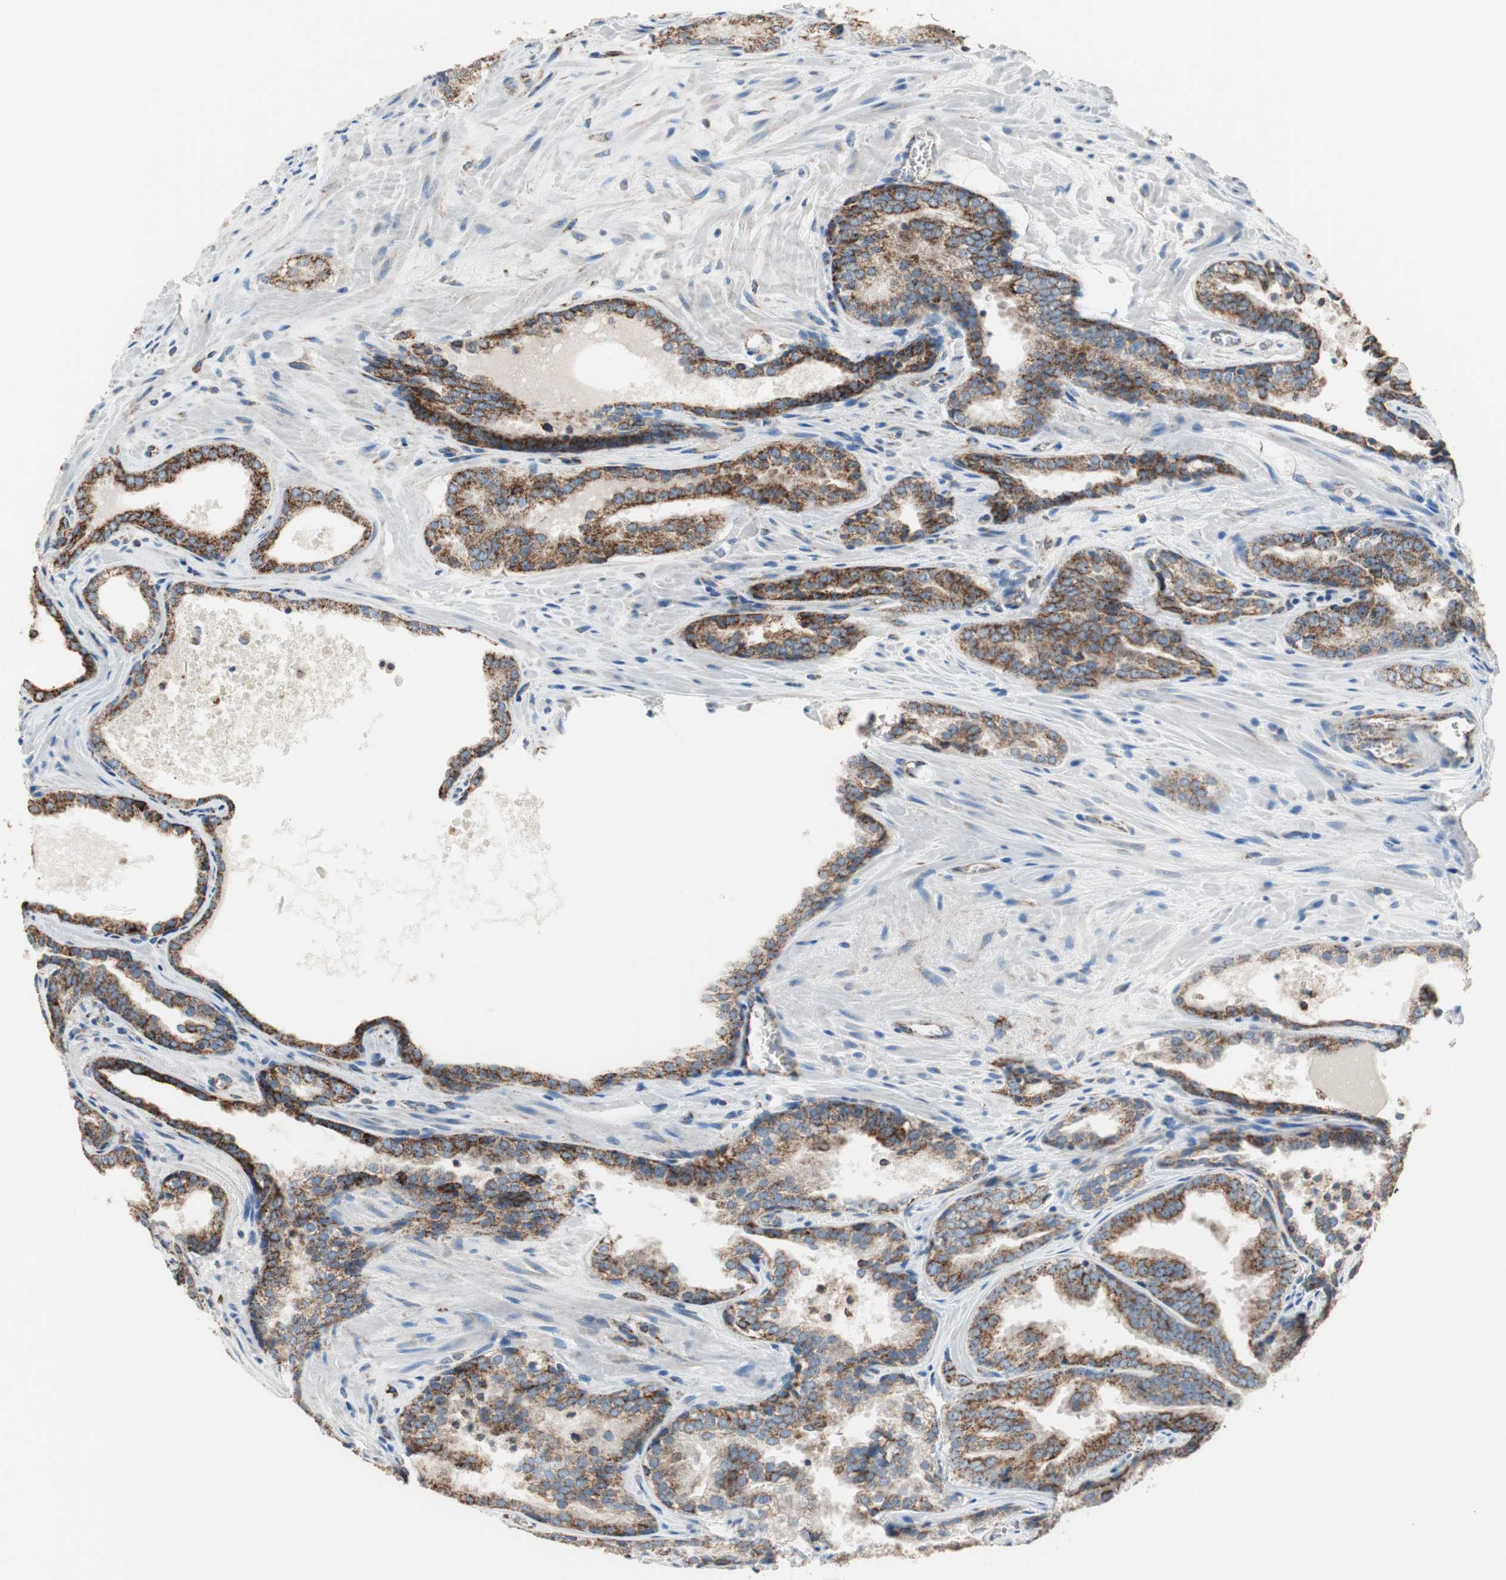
{"staining": {"intensity": "strong", "quantity": ">75%", "location": "cytoplasmic/membranous"}, "tissue": "prostate cancer", "cell_type": "Tumor cells", "image_type": "cancer", "snomed": [{"axis": "morphology", "description": "Adenocarcinoma, Low grade"}, {"axis": "topography", "description": "Prostate"}], "caption": "Prostate cancer tissue displays strong cytoplasmic/membranous positivity in approximately >75% of tumor cells, visualized by immunohistochemistry.", "gene": "TST", "patient": {"sex": "male", "age": 60}}